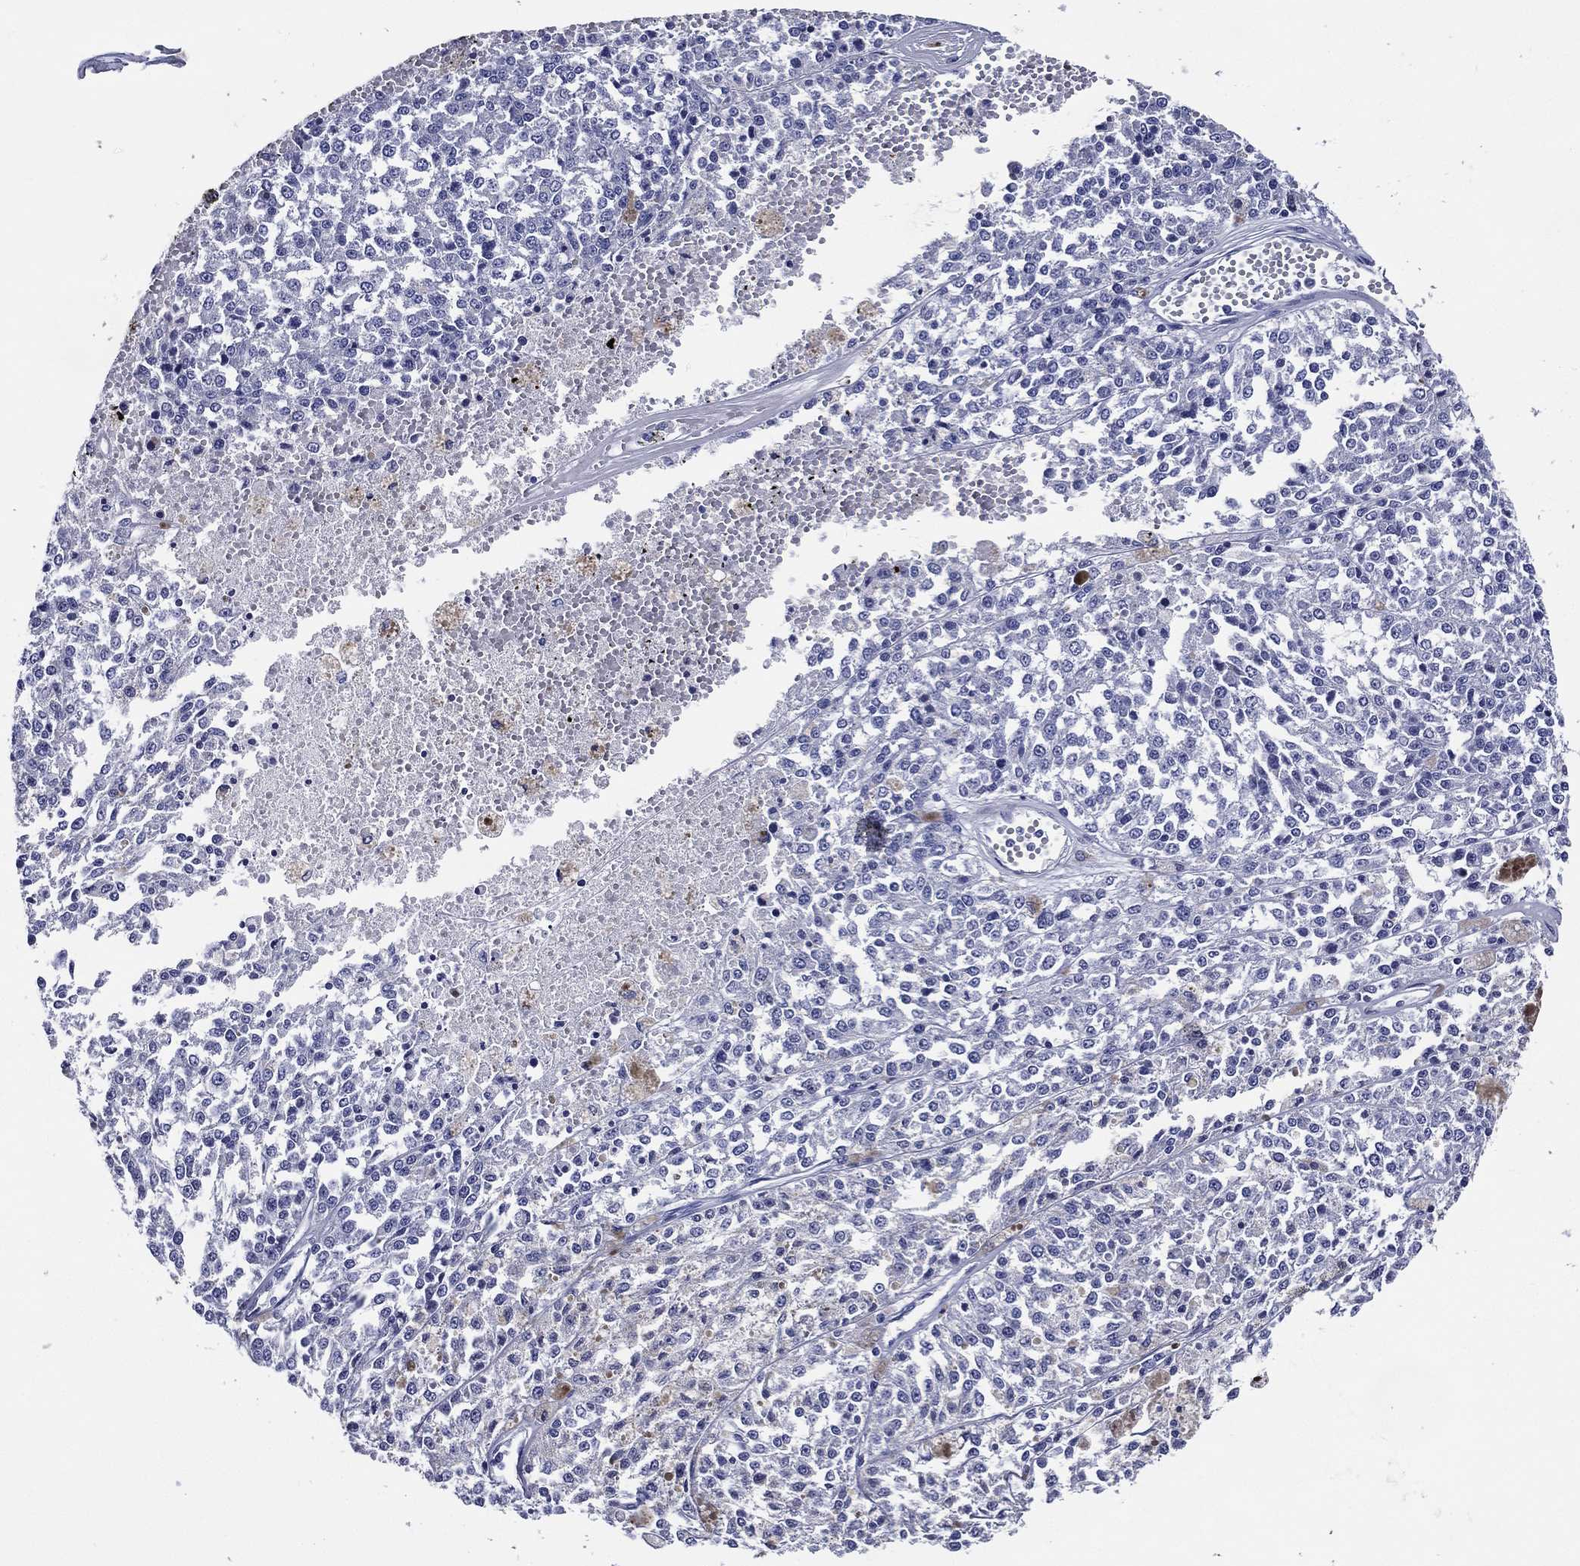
{"staining": {"intensity": "negative", "quantity": "none", "location": "none"}, "tissue": "melanoma", "cell_type": "Tumor cells", "image_type": "cancer", "snomed": [{"axis": "morphology", "description": "Malignant melanoma, Metastatic site"}, {"axis": "topography", "description": "Lymph node"}], "caption": "This is an IHC photomicrograph of melanoma. There is no expression in tumor cells.", "gene": "ACE2", "patient": {"sex": "female", "age": 64}}